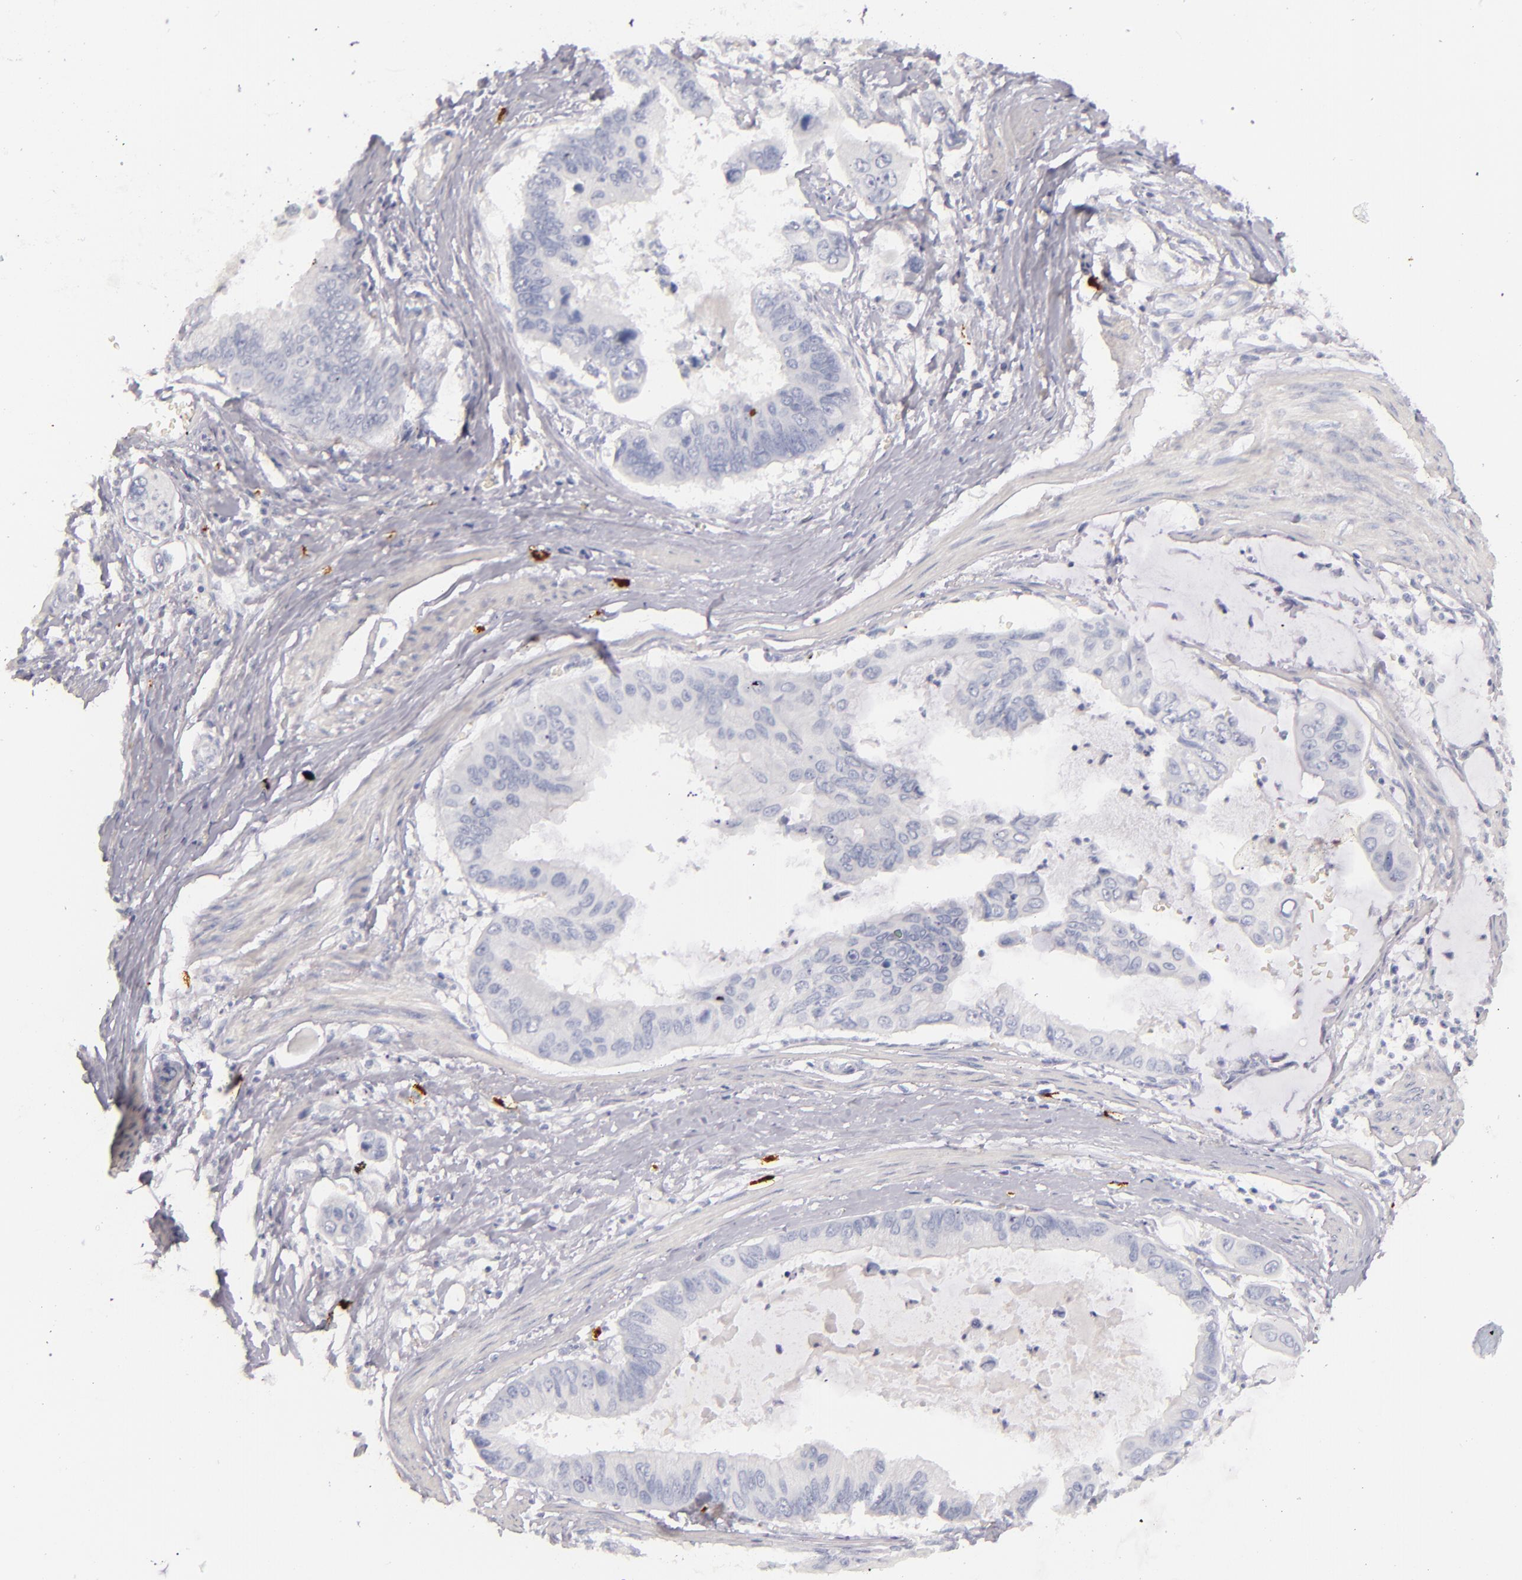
{"staining": {"intensity": "negative", "quantity": "none", "location": "none"}, "tissue": "stomach cancer", "cell_type": "Tumor cells", "image_type": "cancer", "snomed": [{"axis": "morphology", "description": "Adenocarcinoma, NOS"}, {"axis": "topography", "description": "Stomach, upper"}], "caption": "This is an IHC histopathology image of stomach cancer. There is no expression in tumor cells.", "gene": "TPSD1", "patient": {"sex": "male", "age": 80}}